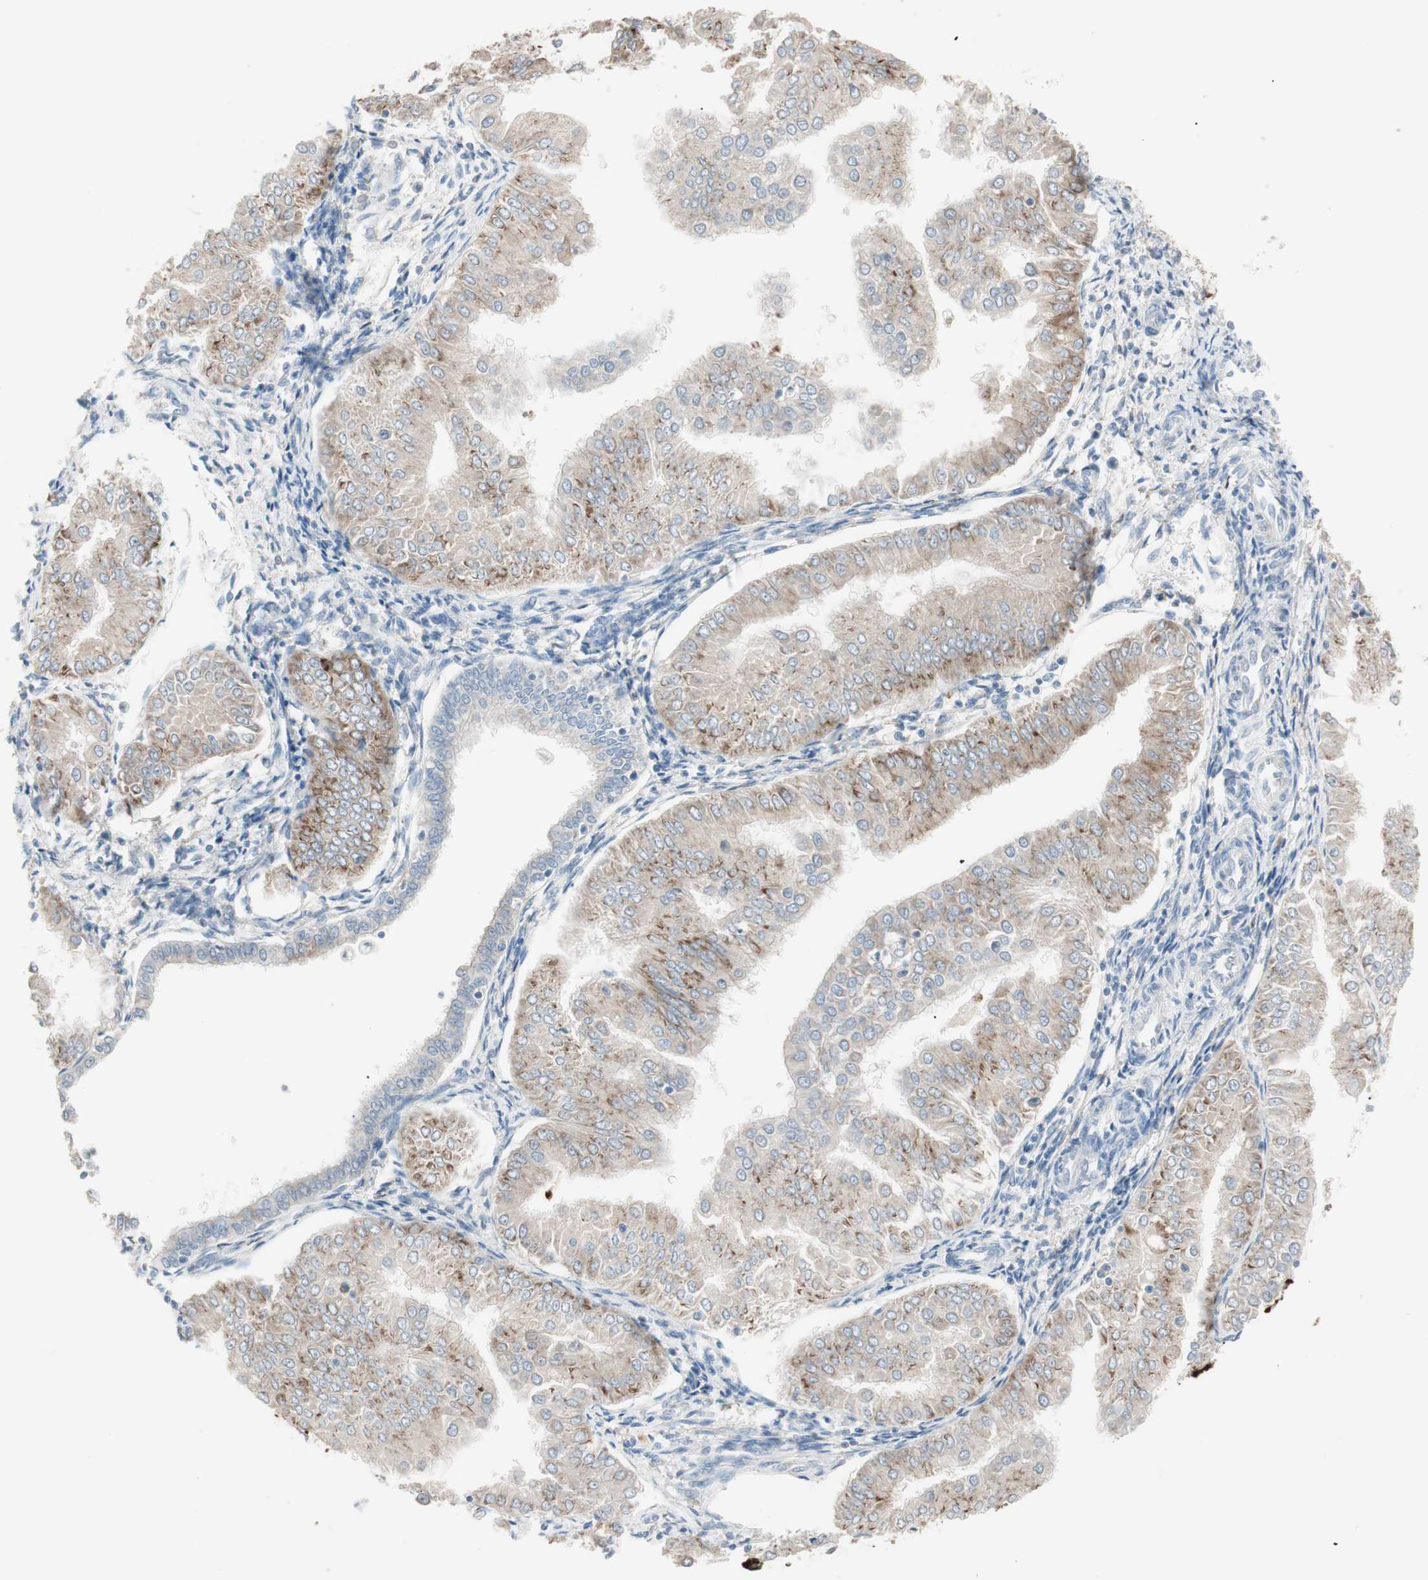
{"staining": {"intensity": "moderate", "quantity": ">75%", "location": "cytoplasmic/membranous"}, "tissue": "endometrial cancer", "cell_type": "Tumor cells", "image_type": "cancer", "snomed": [{"axis": "morphology", "description": "Adenocarcinoma, NOS"}, {"axis": "topography", "description": "Endometrium"}], "caption": "Immunohistochemistry image of endometrial cancer (adenocarcinoma) stained for a protein (brown), which shows medium levels of moderate cytoplasmic/membranous positivity in approximately >75% of tumor cells.", "gene": "P4HTM", "patient": {"sex": "female", "age": 53}}